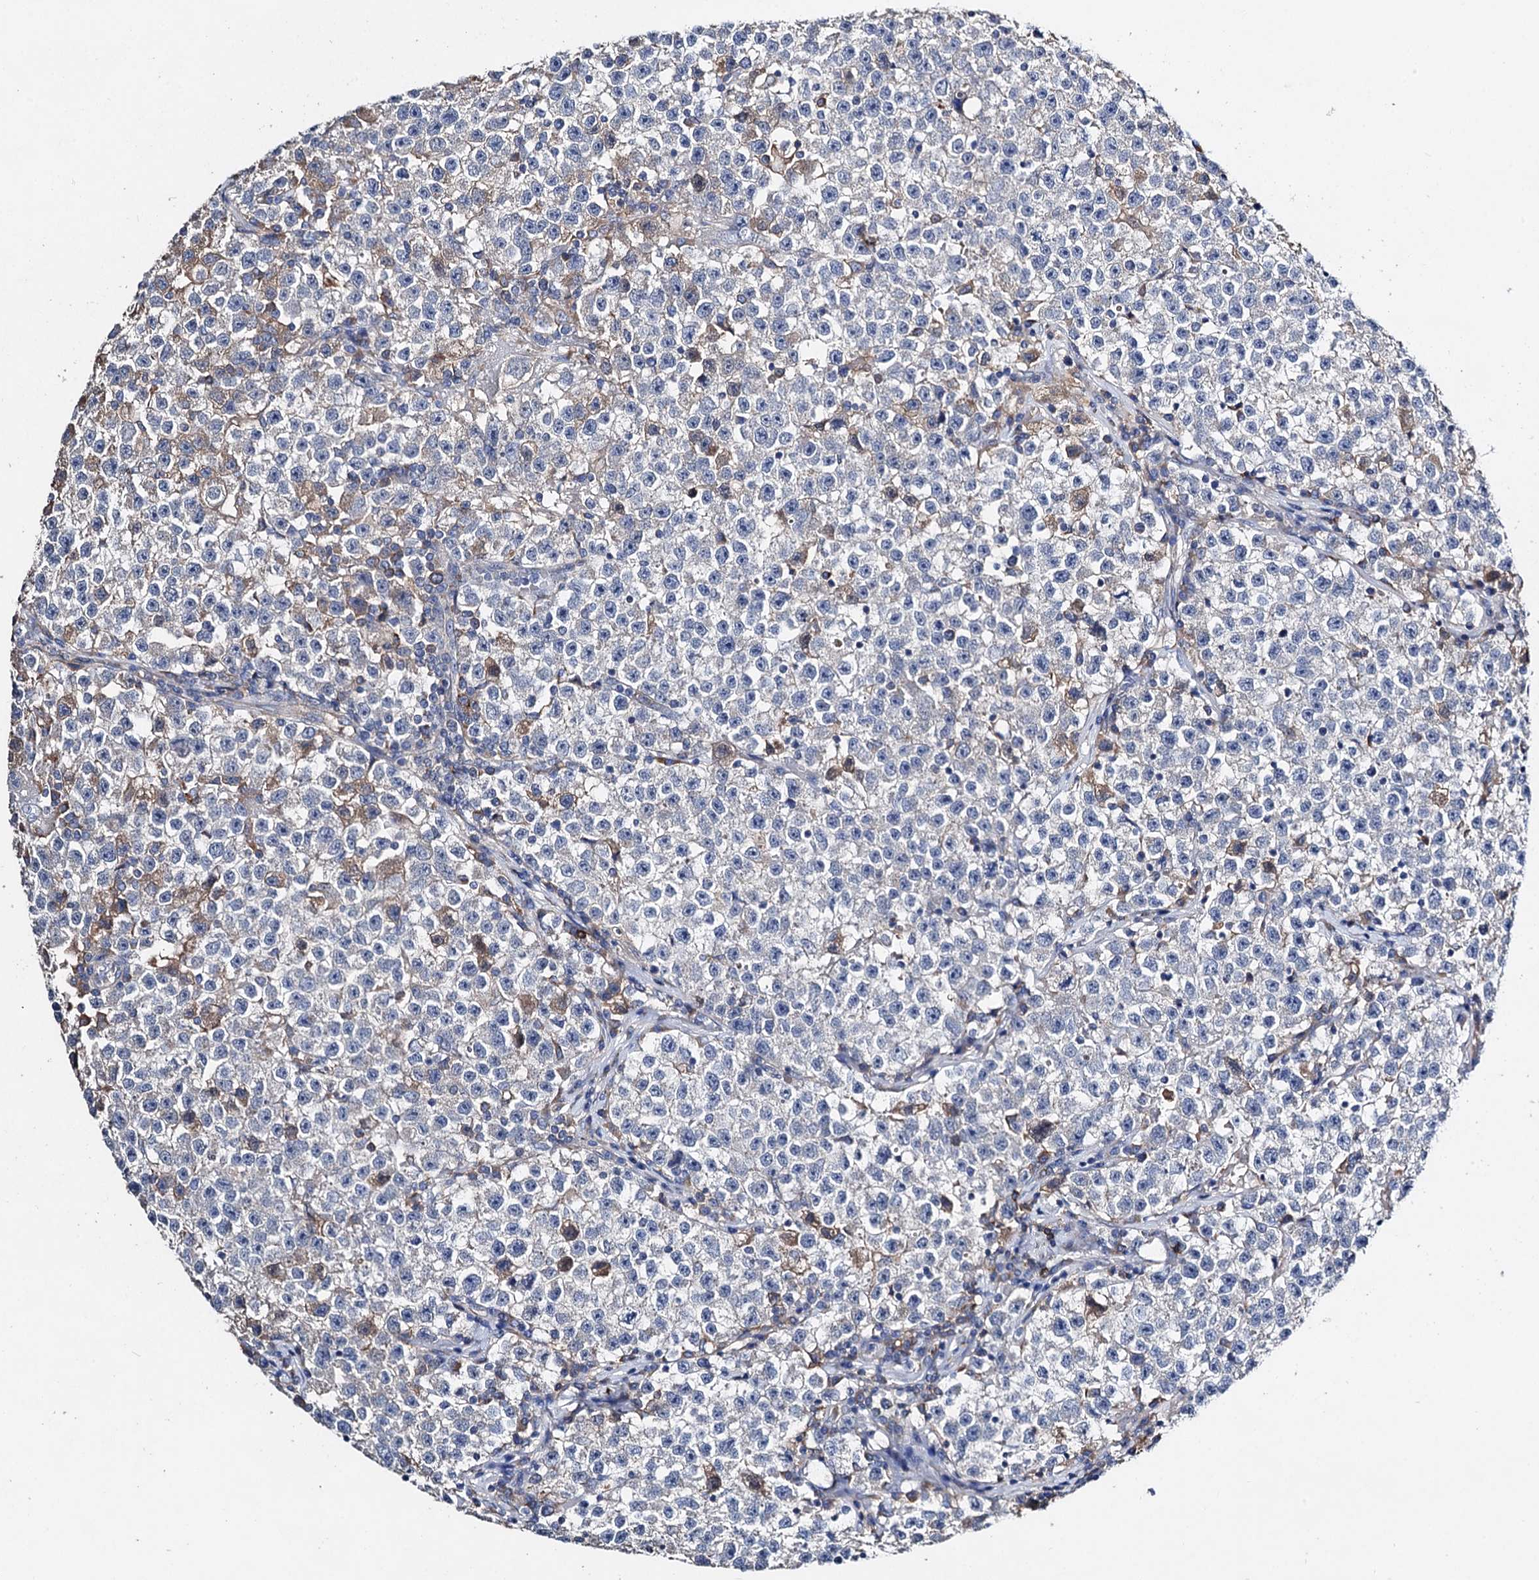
{"staining": {"intensity": "negative", "quantity": "none", "location": "none"}, "tissue": "testis cancer", "cell_type": "Tumor cells", "image_type": "cancer", "snomed": [{"axis": "morphology", "description": "Seminoma, NOS"}, {"axis": "topography", "description": "Testis"}], "caption": "This is an immunohistochemistry photomicrograph of human testis cancer. There is no staining in tumor cells.", "gene": "HVCN1", "patient": {"sex": "male", "age": 22}}